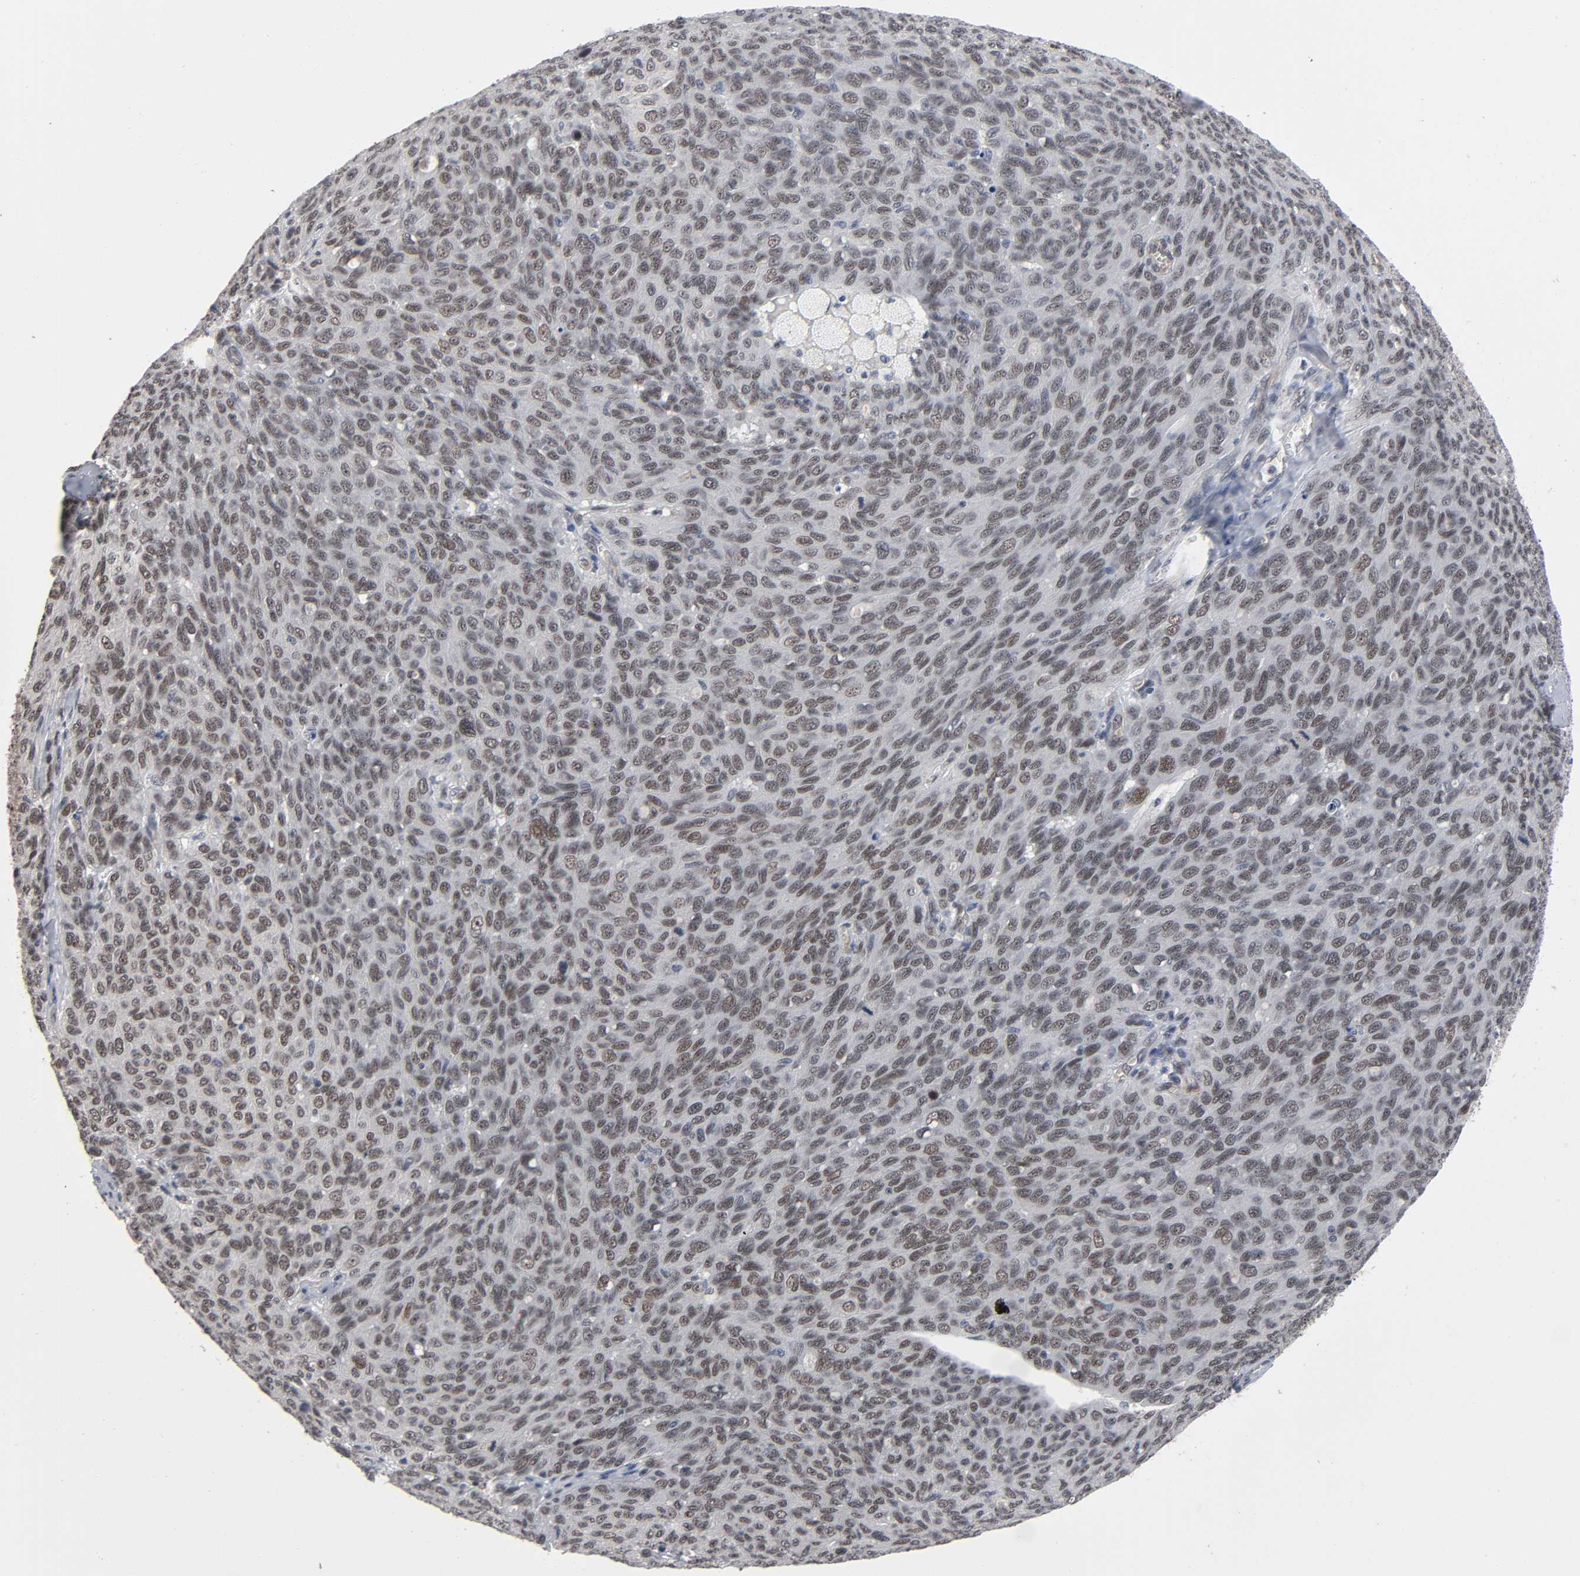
{"staining": {"intensity": "weak", "quantity": ">75%", "location": "nuclear"}, "tissue": "ovarian cancer", "cell_type": "Tumor cells", "image_type": "cancer", "snomed": [{"axis": "morphology", "description": "Carcinoma, endometroid"}, {"axis": "topography", "description": "Ovary"}], "caption": "This image demonstrates ovarian endometroid carcinoma stained with IHC to label a protein in brown. The nuclear of tumor cells show weak positivity for the protein. Nuclei are counter-stained blue.", "gene": "ZNF384", "patient": {"sex": "female", "age": 60}}